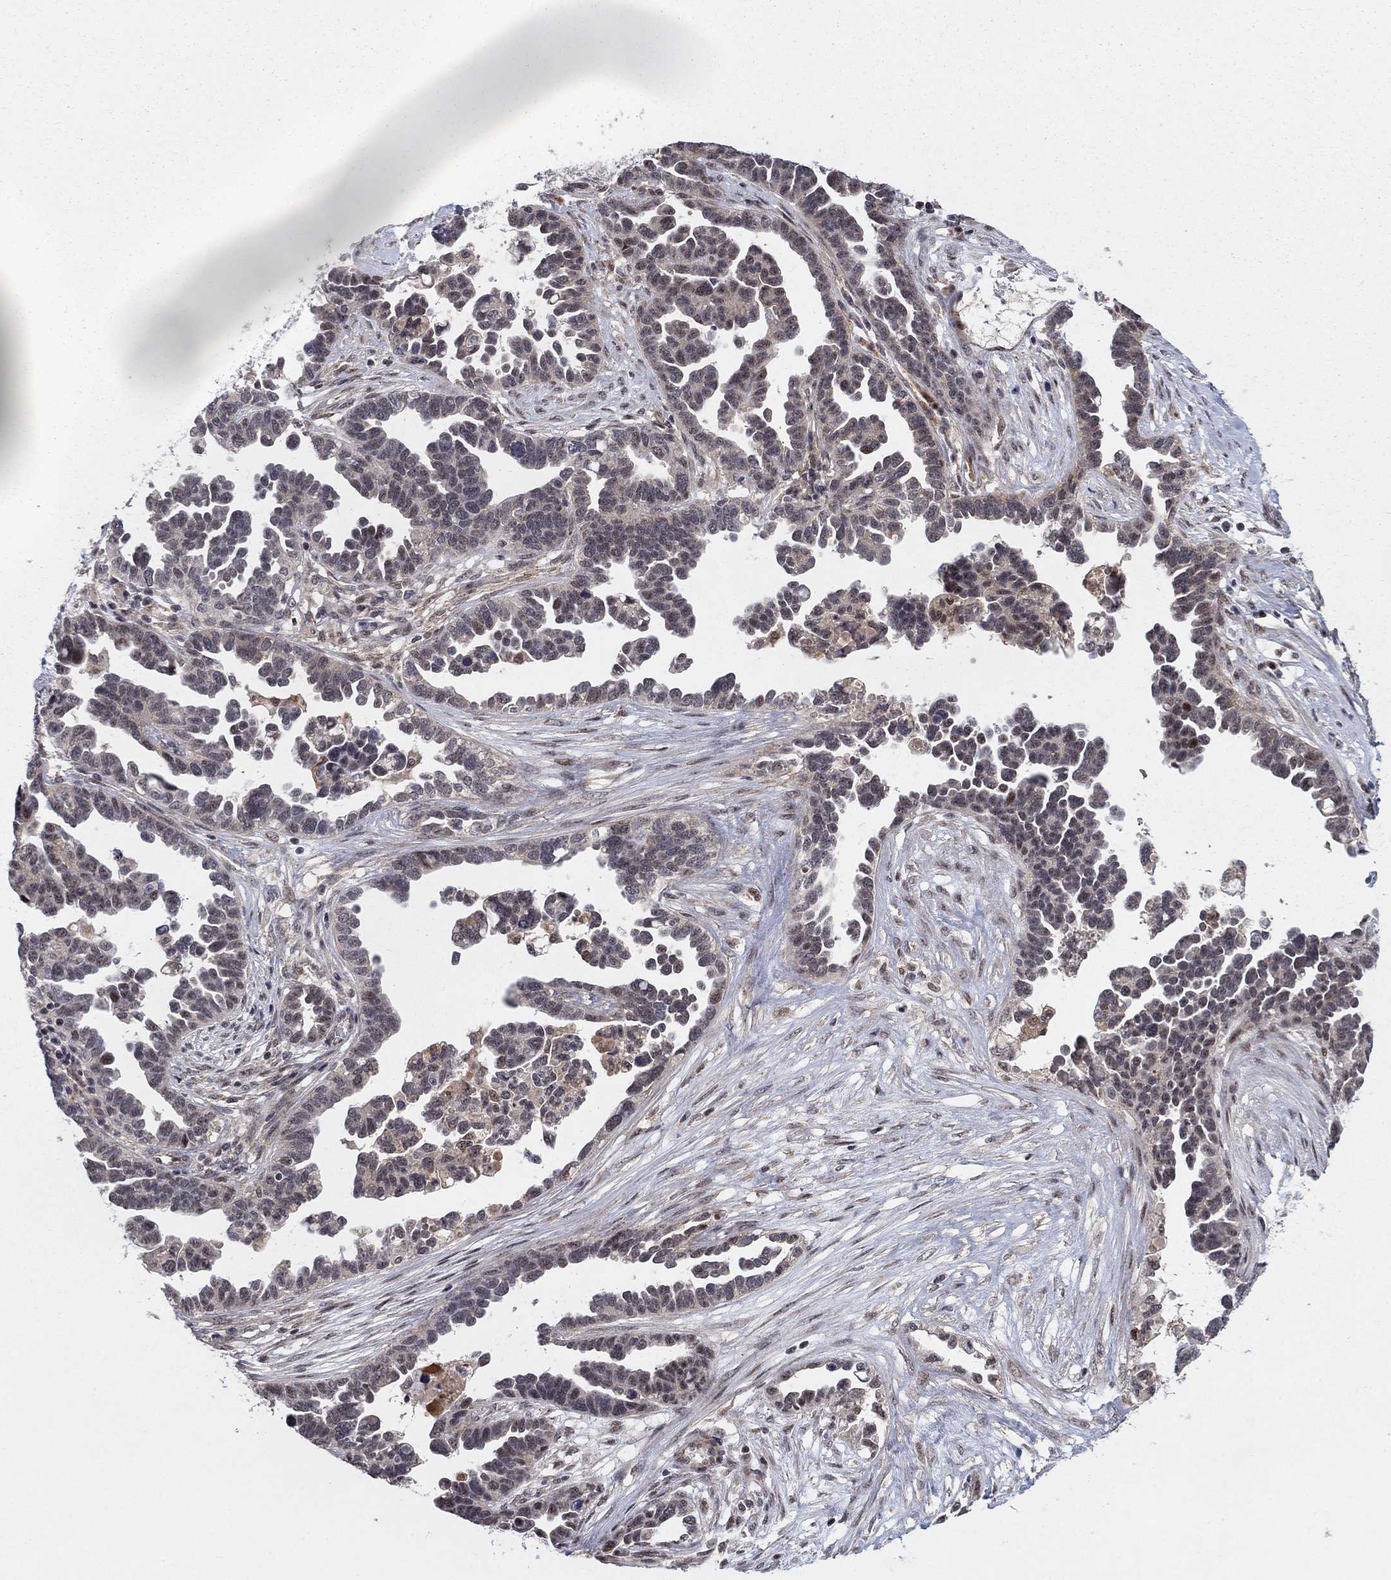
{"staining": {"intensity": "negative", "quantity": "none", "location": "none"}, "tissue": "ovarian cancer", "cell_type": "Tumor cells", "image_type": "cancer", "snomed": [{"axis": "morphology", "description": "Cystadenocarcinoma, serous, NOS"}, {"axis": "topography", "description": "Ovary"}], "caption": "A photomicrograph of human ovarian cancer is negative for staining in tumor cells. (DAB (3,3'-diaminobenzidine) immunohistochemistry with hematoxylin counter stain).", "gene": "ZNF395", "patient": {"sex": "female", "age": 54}}